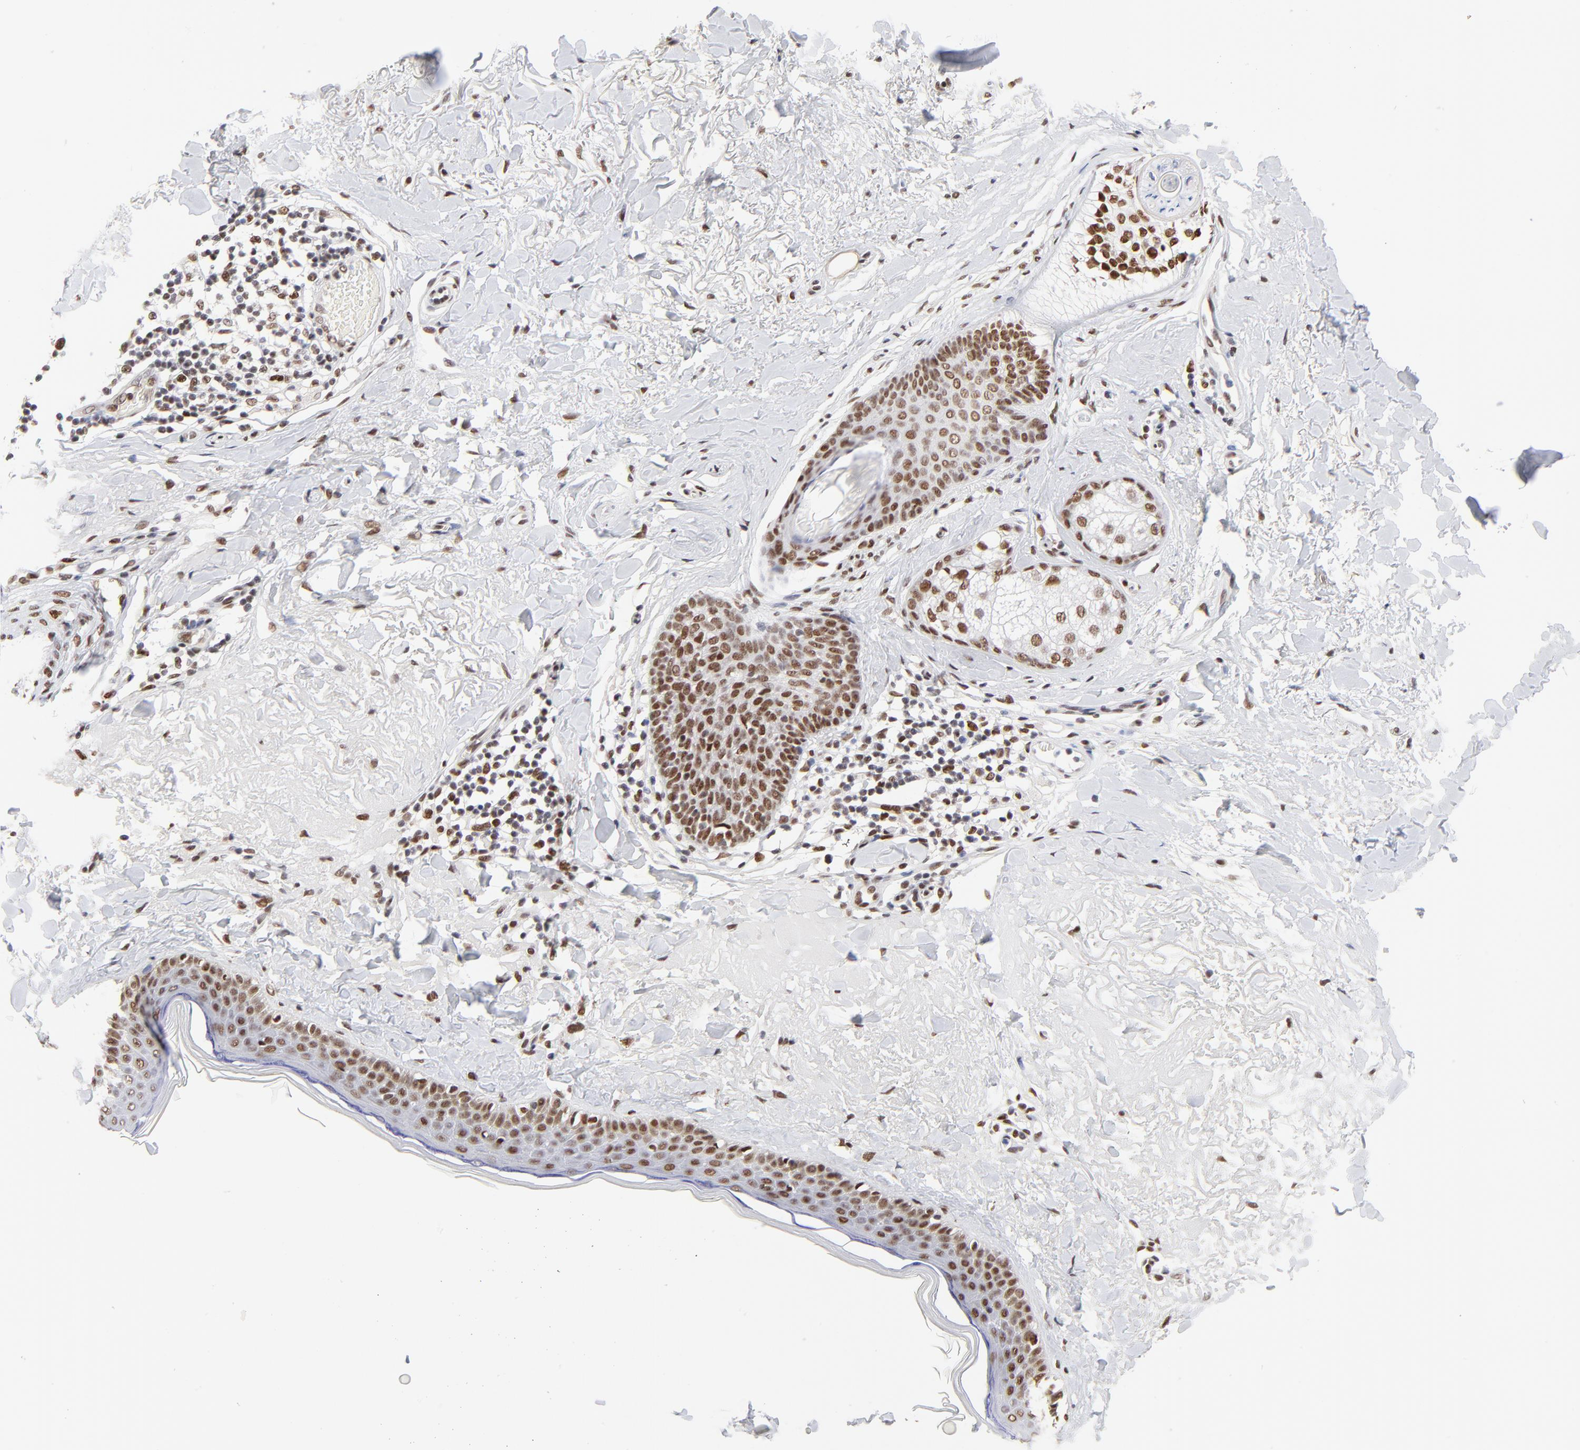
{"staining": {"intensity": "strong", "quantity": ">75%", "location": "nuclear"}, "tissue": "skin cancer", "cell_type": "Tumor cells", "image_type": "cancer", "snomed": [{"axis": "morphology", "description": "Normal tissue, NOS"}, {"axis": "morphology", "description": "Basal cell carcinoma"}, {"axis": "topography", "description": "Skin"}], "caption": "Immunohistochemistry histopathology image of human skin basal cell carcinoma stained for a protein (brown), which shows high levels of strong nuclear staining in about >75% of tumor cells.", "gene": "ZMYM3", "patient": {"sex": "female", "age": 70}}